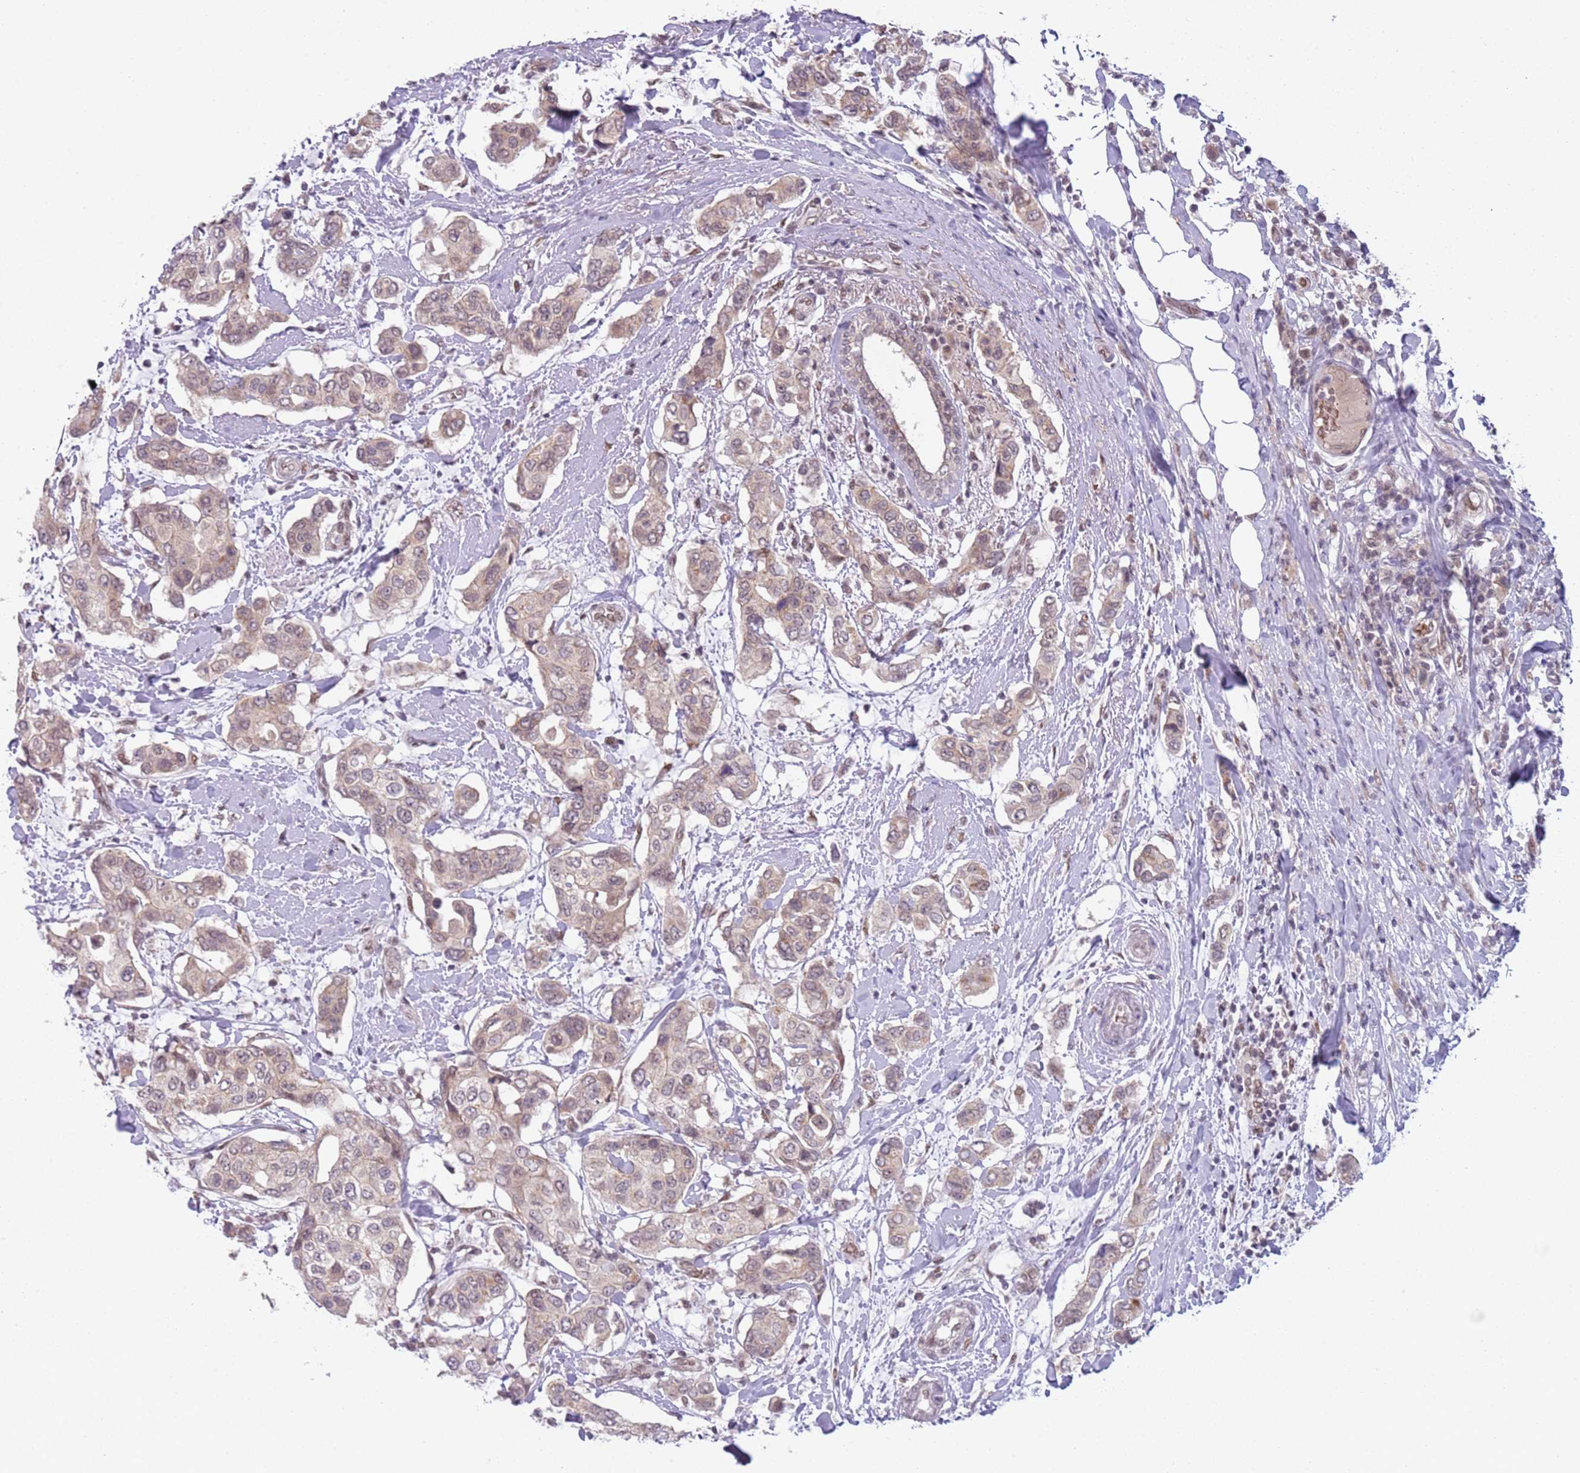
{"staining": {"intensity": "weak", "quantity": ">75%", "location": "cytoplasmic/membranous"}, "tissue": "breast cancer", "cell_type": "Tumor cells", "image_type": "cancer", "snomed": [{"axis": "morphology", "description": "Lobular carcinoma"}, {"axis": "topography", "description": "Breast"}], "caption": "Weak cytoplasmic/membranous staining is identified in about >75% of tumor cells in breast lobular carcinoma.", "gene": "TM2D1", "patient": {"sex": "female", "age": 51}}